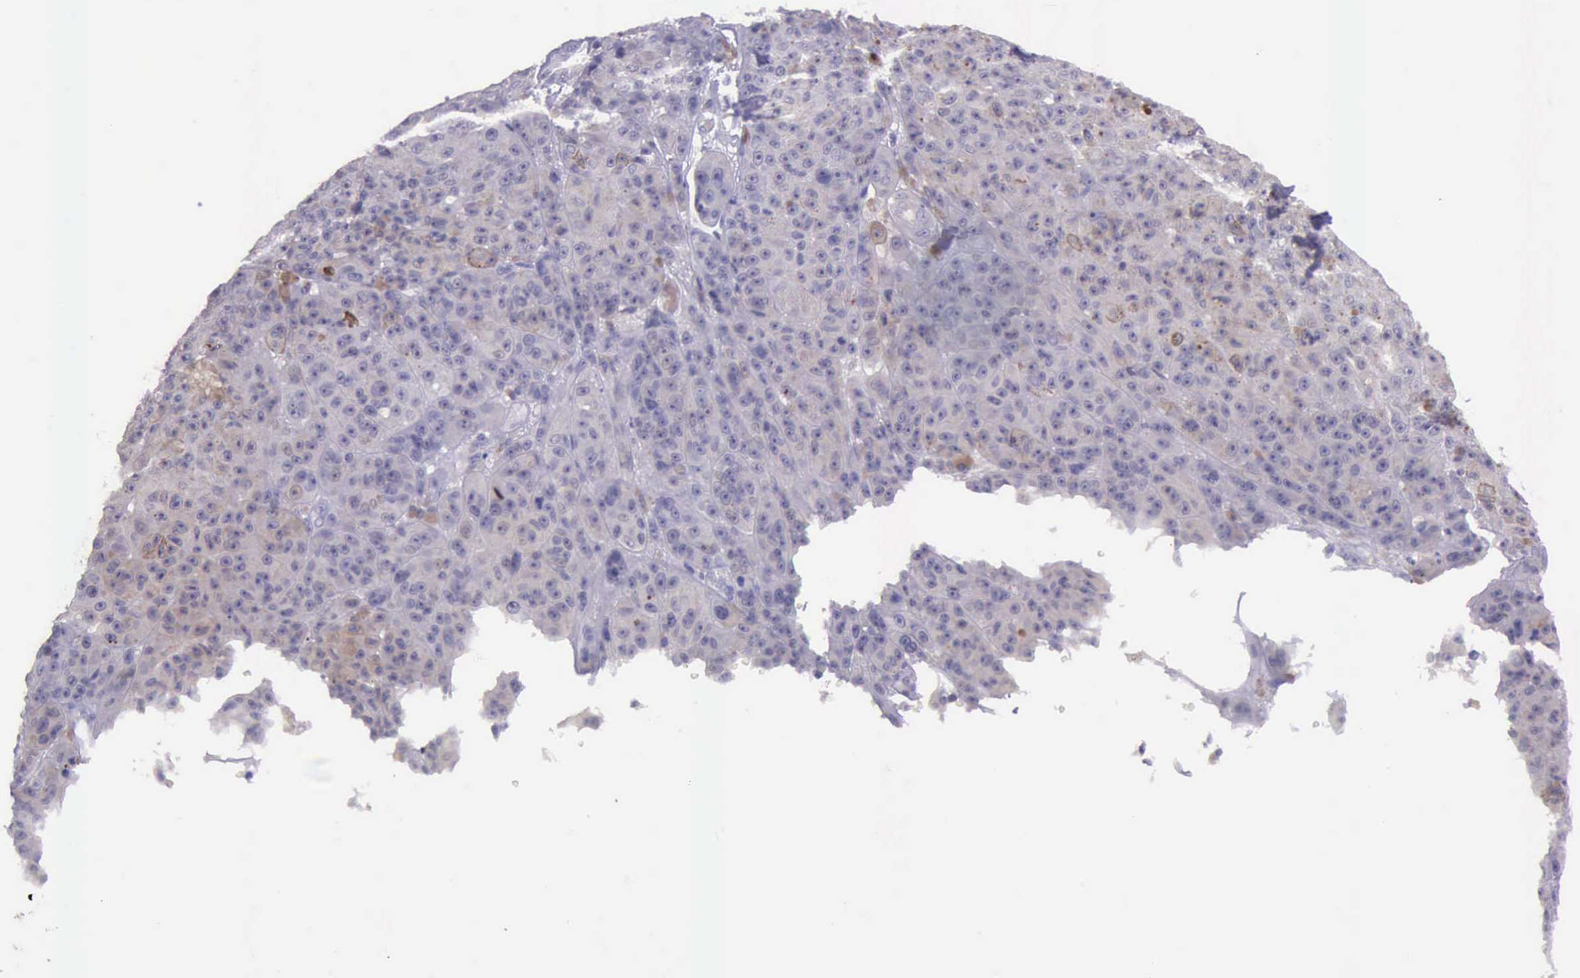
{"staining": {"intensity": "moderate", "quantity": "<25%", "location": "cytoplasmic/membranous,nuclear"}, "tissue": "melanoma", "cell_type": "Tumor cells", "image_type": "cancer", "snomed": [{"axis": "morphology", "description": "Malignant melanoma, NOS"}, {"axis": "topography", "description": "Skin"}], "caption": "A high-resolution image shows IHC staining of melanoma, which exhibits moderate cytoplasmic/membranous and nuclear expression in approximately <25% of tumor cells.", "gene": "PARP1", "patient": {"sex": "male", "age": 64}}